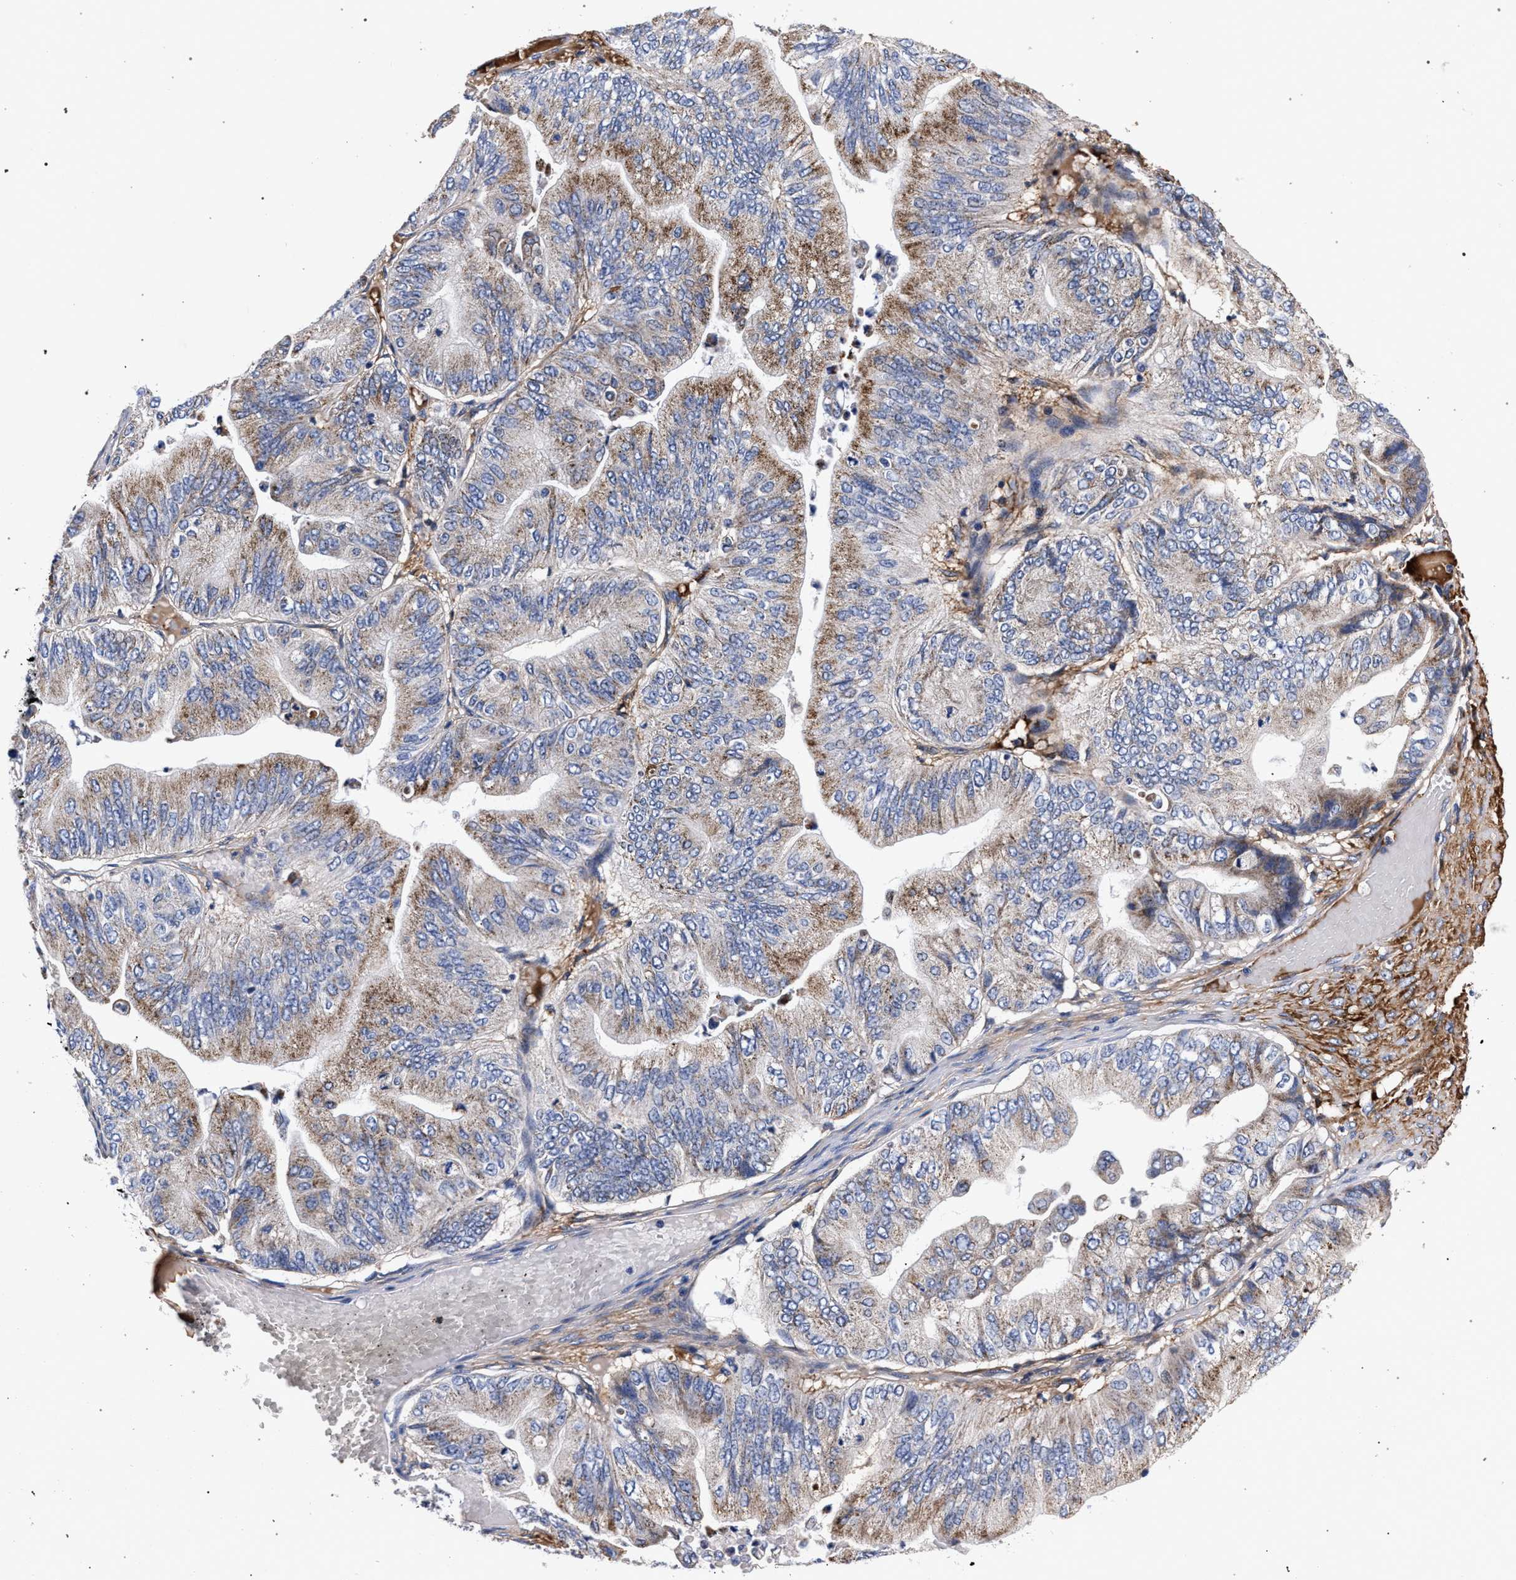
{"staining": {"intensity": "moderate", "quantity": ">75%", "location": "cytoplasmic/membranous"}, "tissue": "ovarian cancer", "cell_type": "Tumor cells", "image_type": "cancer", "snomed": [{"axis": "morphology", "description": "Cystadenocarcinoma, mucinous, NOS"}, {"axis": "topography", "description": "Ovary"}], "caption": "Immunohistochemistry (IHC) (DAB) staining of human ovarian mucinous cystadenocarcinoma reveals moderate cytoplasmic/membranous protein positivity in approximately >75% of tumor cells. Using DAB (3,3'-diaminobenzidine) (brown) and hematoxylin (blue) stains, captured at high magnification using brightfield microscopy.", "gene": "ACOX1", "patient": {"sex": "female", "age": 61}}